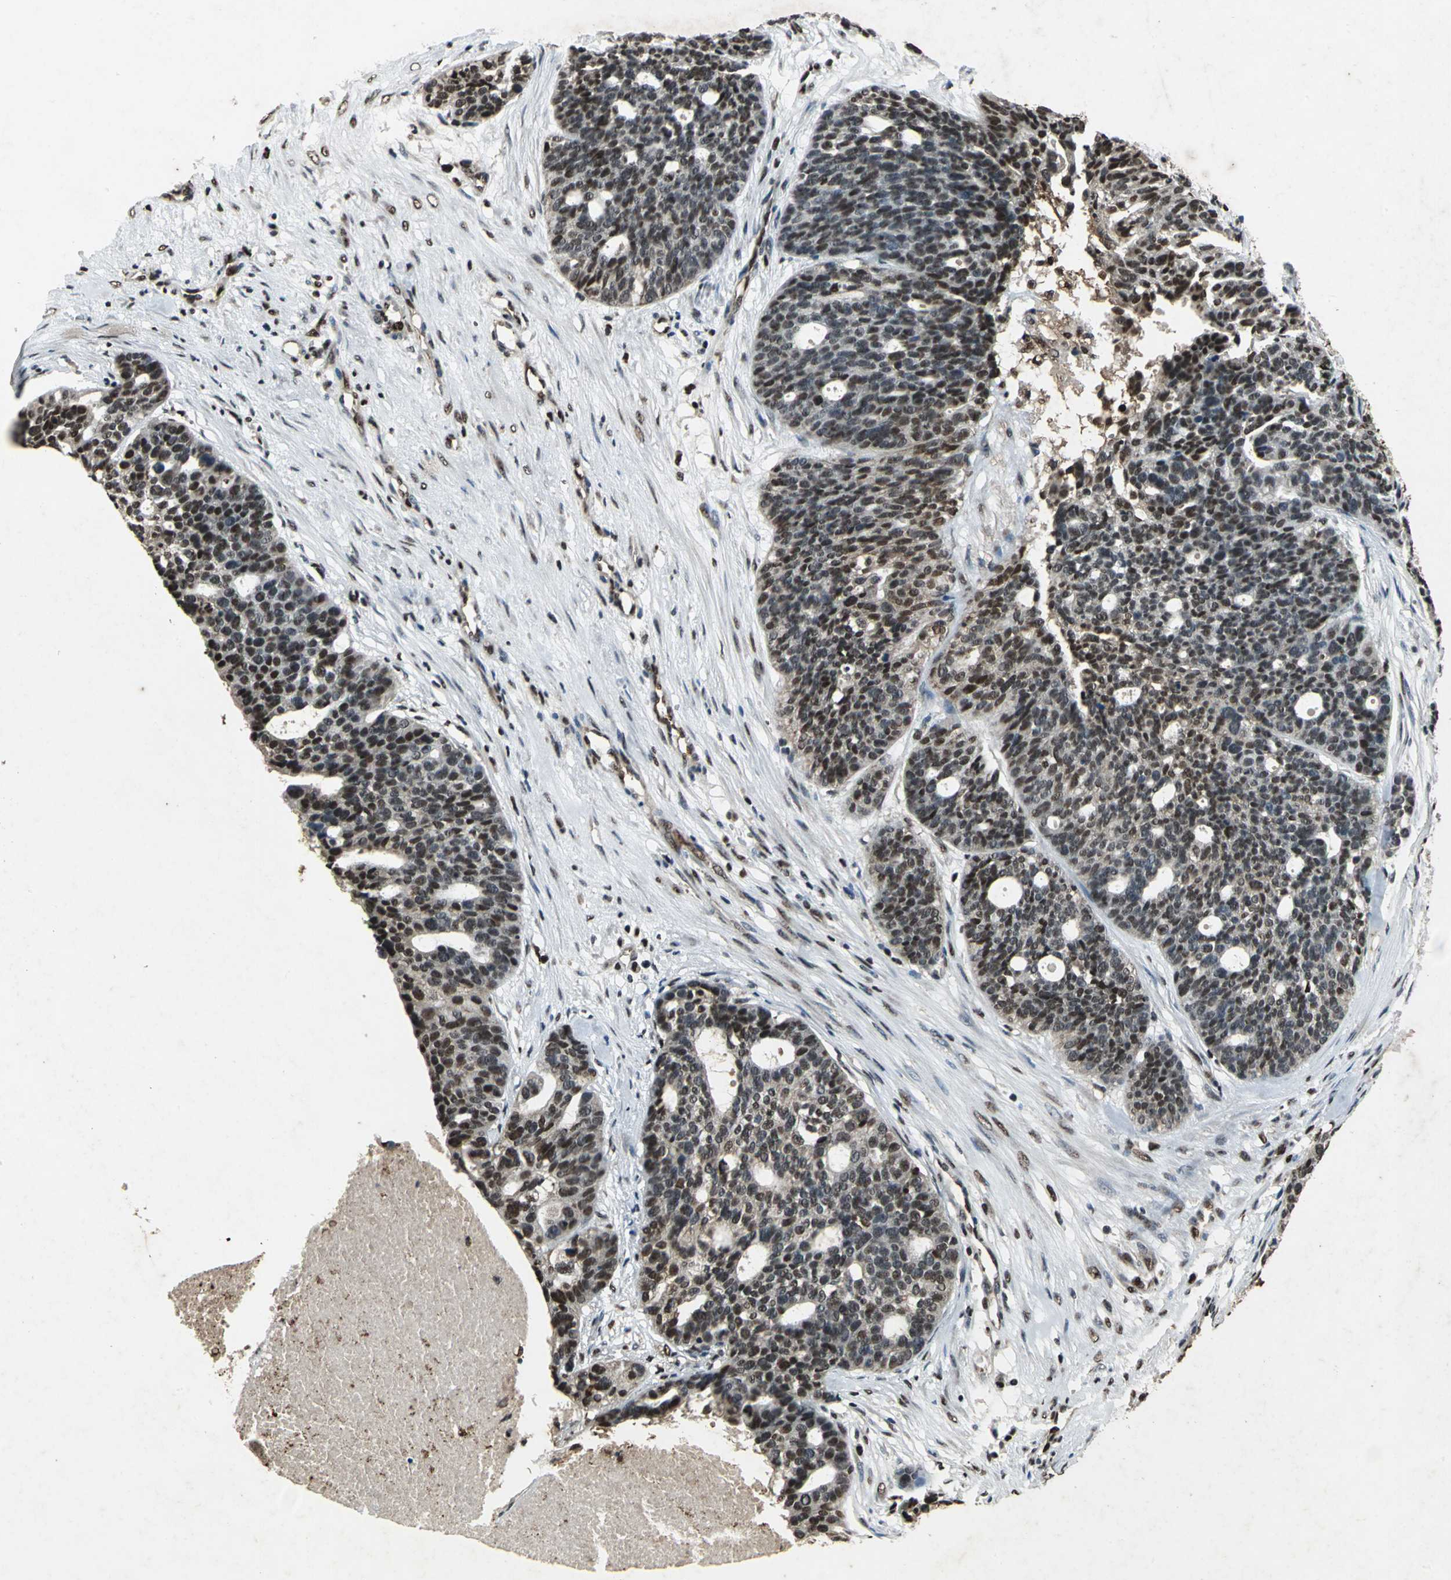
{"staining": {"intensity": "strong", "quantity": "25%-75%", "location": "nuclear"}, "tissue": "ovarian cancer", "cell_type": "Tumor cells", "image_type": "cancer", "snomed": [{"axis": "morphology", "description": "Cystadenocarcinoma, serous, NOS"}, {"axis": "topography", "description": "Ovary"}], "caption": "Human ovarian serous cystadenocarcinoma stained for a protein (brown) exhibits strong nuclear positive expression in about 25%-75% of tumor cells.", "gene": "ANP32A", "patient": {"sex": "female", "age": 59}}